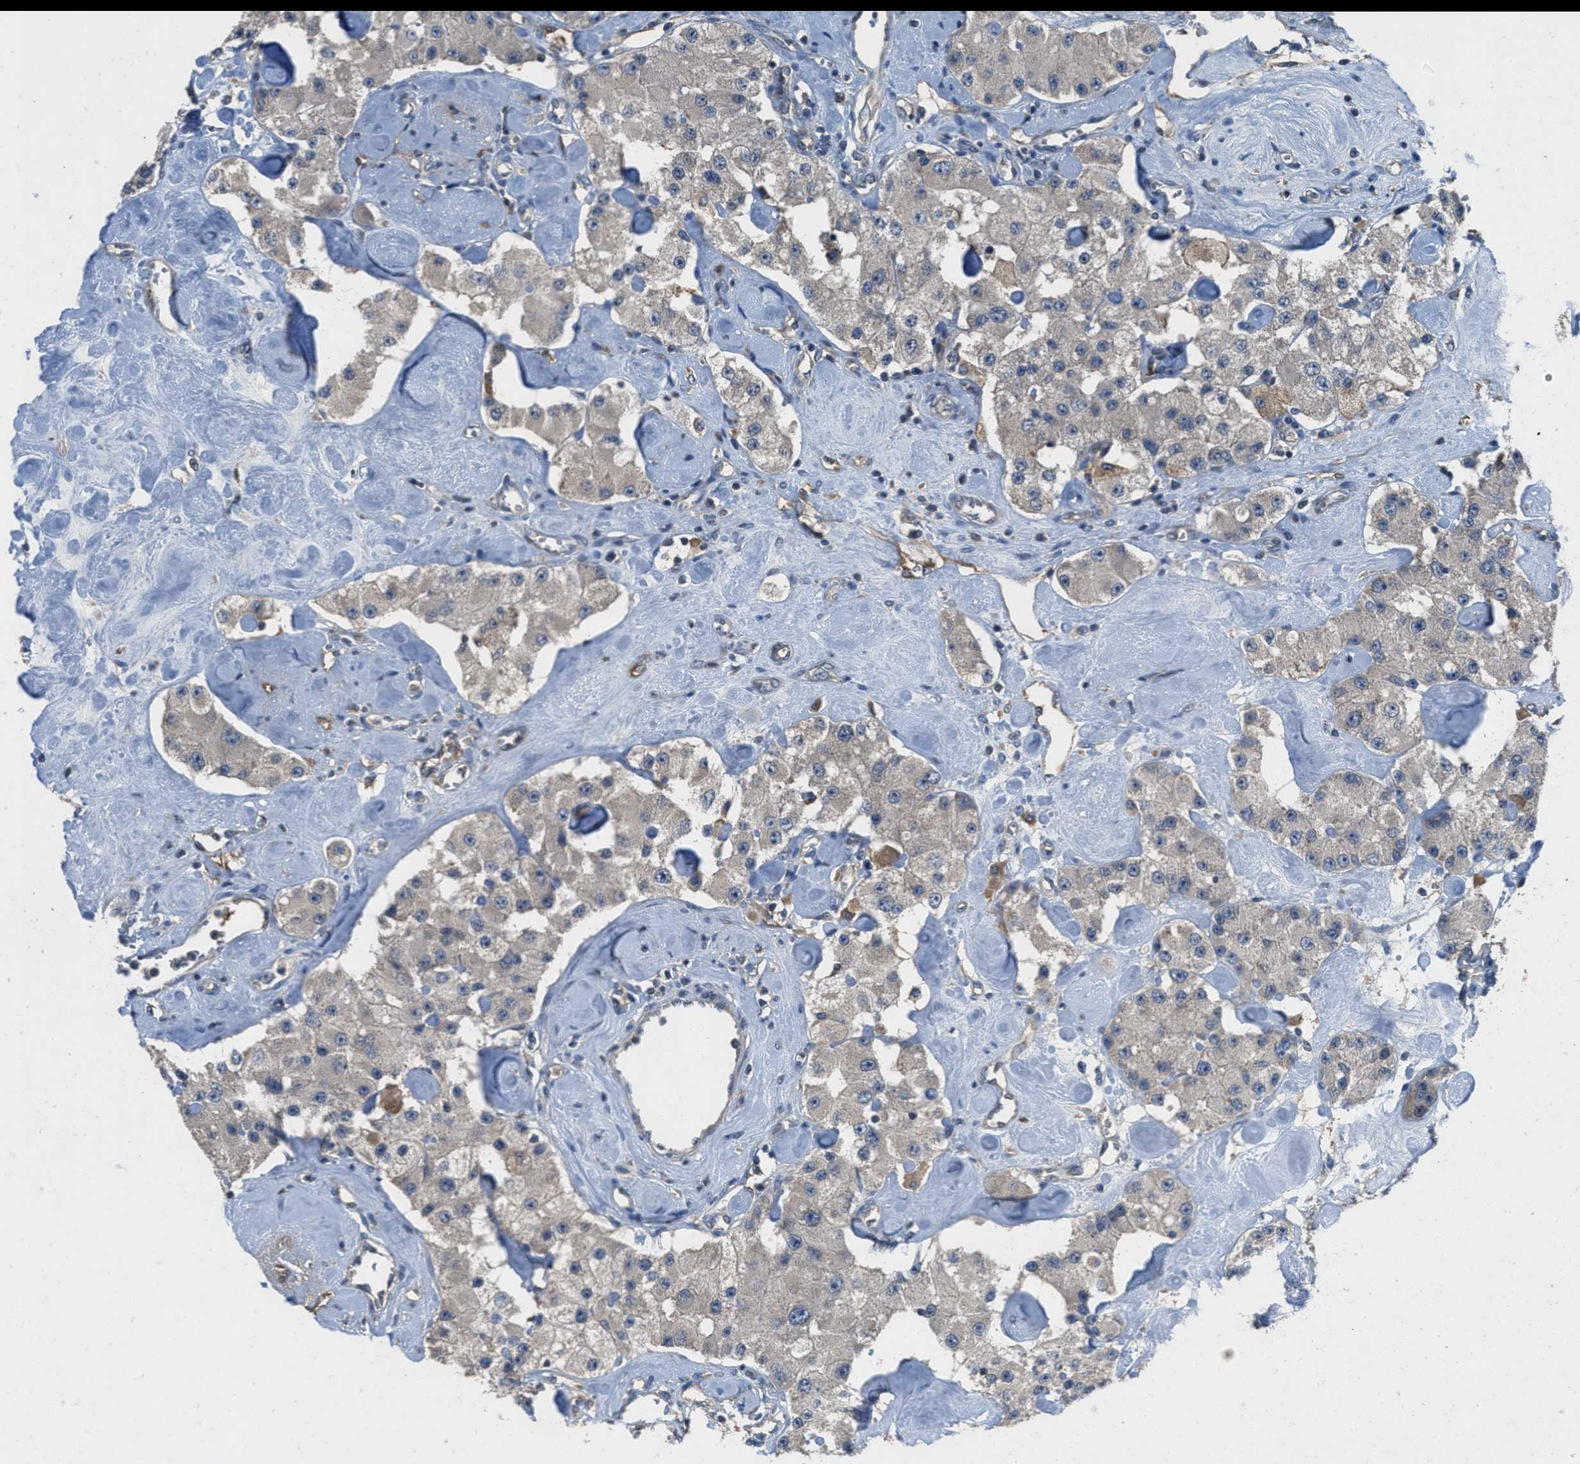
{"staining": {"intensity": "weak", "quantity": ">75%", "location": "cytoplasmic/membranous"}, "tissue": "carcinoid", "cell_type": "Tumor cells", "image_type": "cancer", "snomed": [{"axis": "morphology", "description": "Carcinoid, malignant, NOS"}, {"axis": "topography", "description": "Pancreas"}], "caption": "A low amount of weak cytoplasmic/membranous staining is seen in approximately >75% of tumor cells in malignant carcinoid tissue.", "gene": "DGKE", "patient": {"sex": "male", "age": 41}}